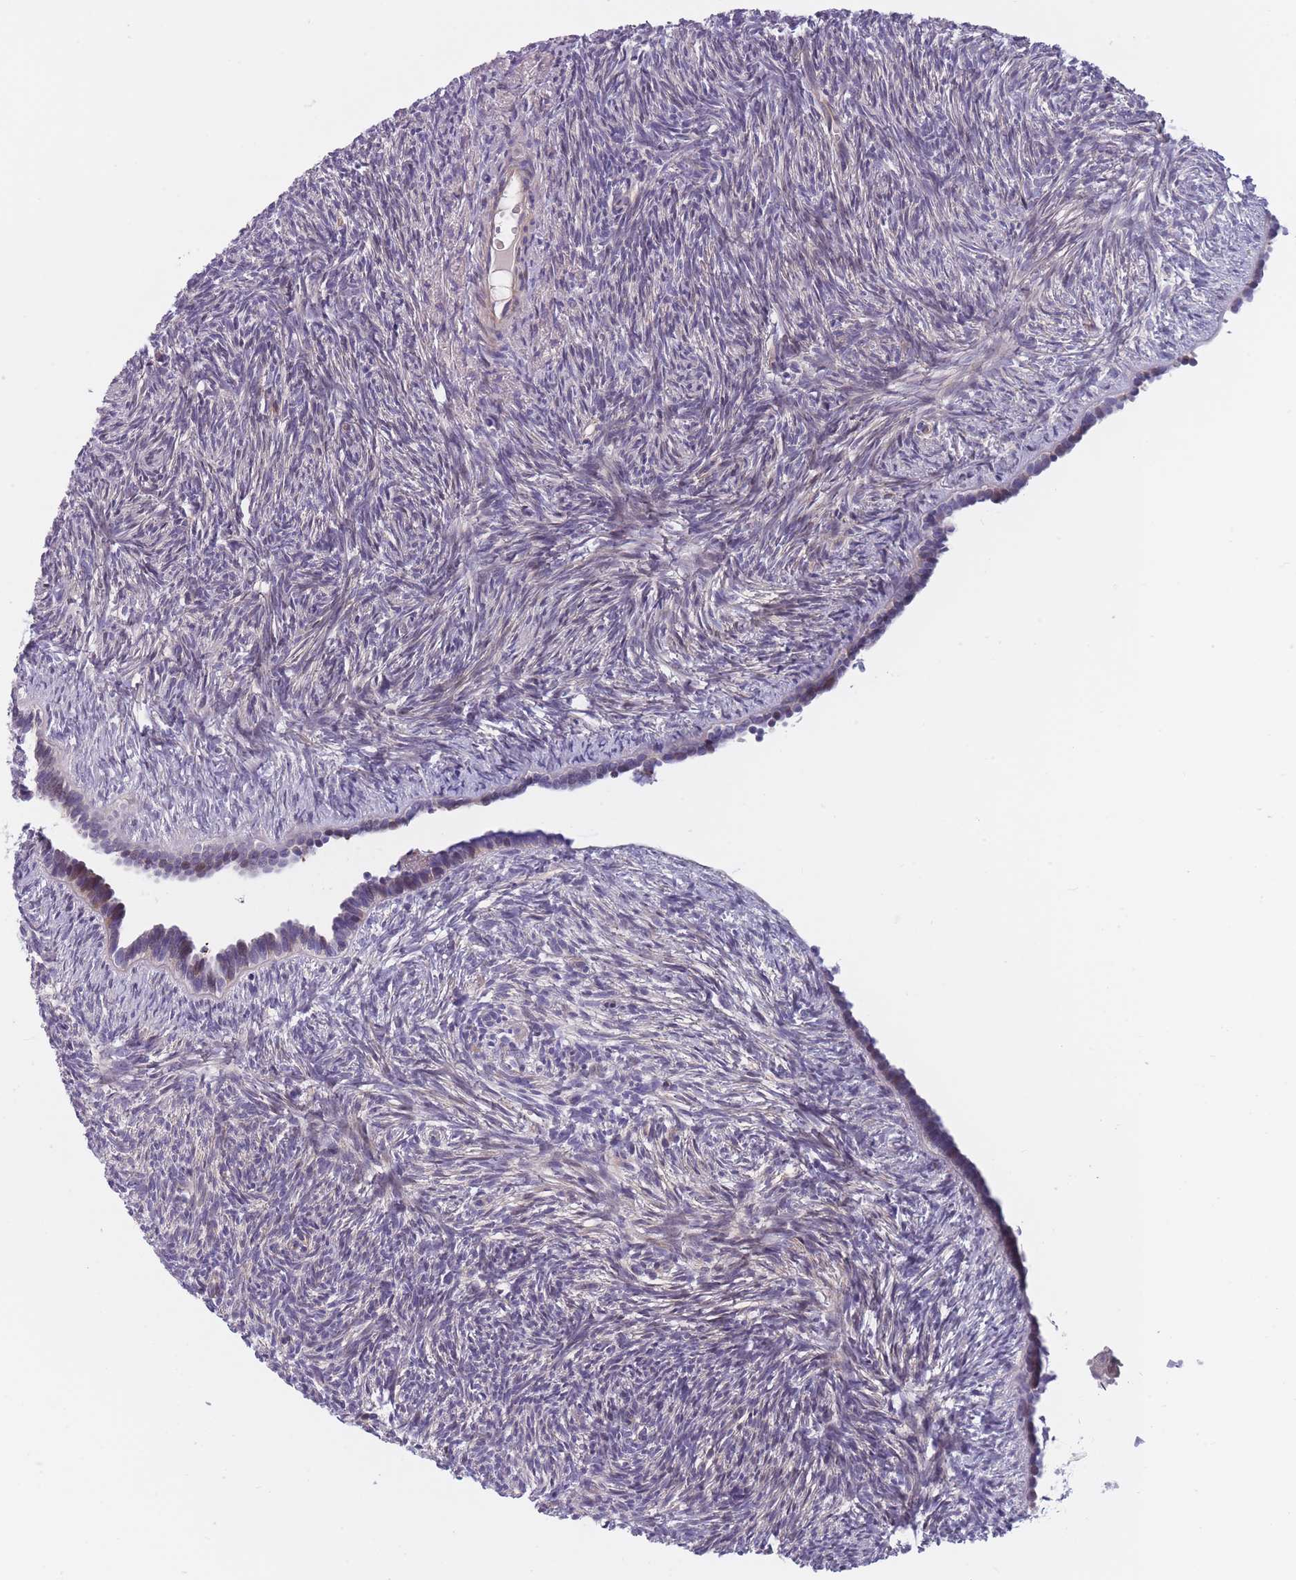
{"staining": {"intensity": "negative", "quantity": "none", "location": "none"}, "tissue": "ovary", "cell_type": "Ovarian stroma cells", "image_type": "normal", "snomed": [{"axis": "morphology", "description": "Normal tissue, NOS"}, {"axis": "topography", "description": "Ovary"}], "caption": "This is an immunohistochemistry (IHC) image of normal human ovary. There is no positivity in ovarian stroma cells.", "gene": "FAM83F", "patient": {"sex": "female", "age": 51}}